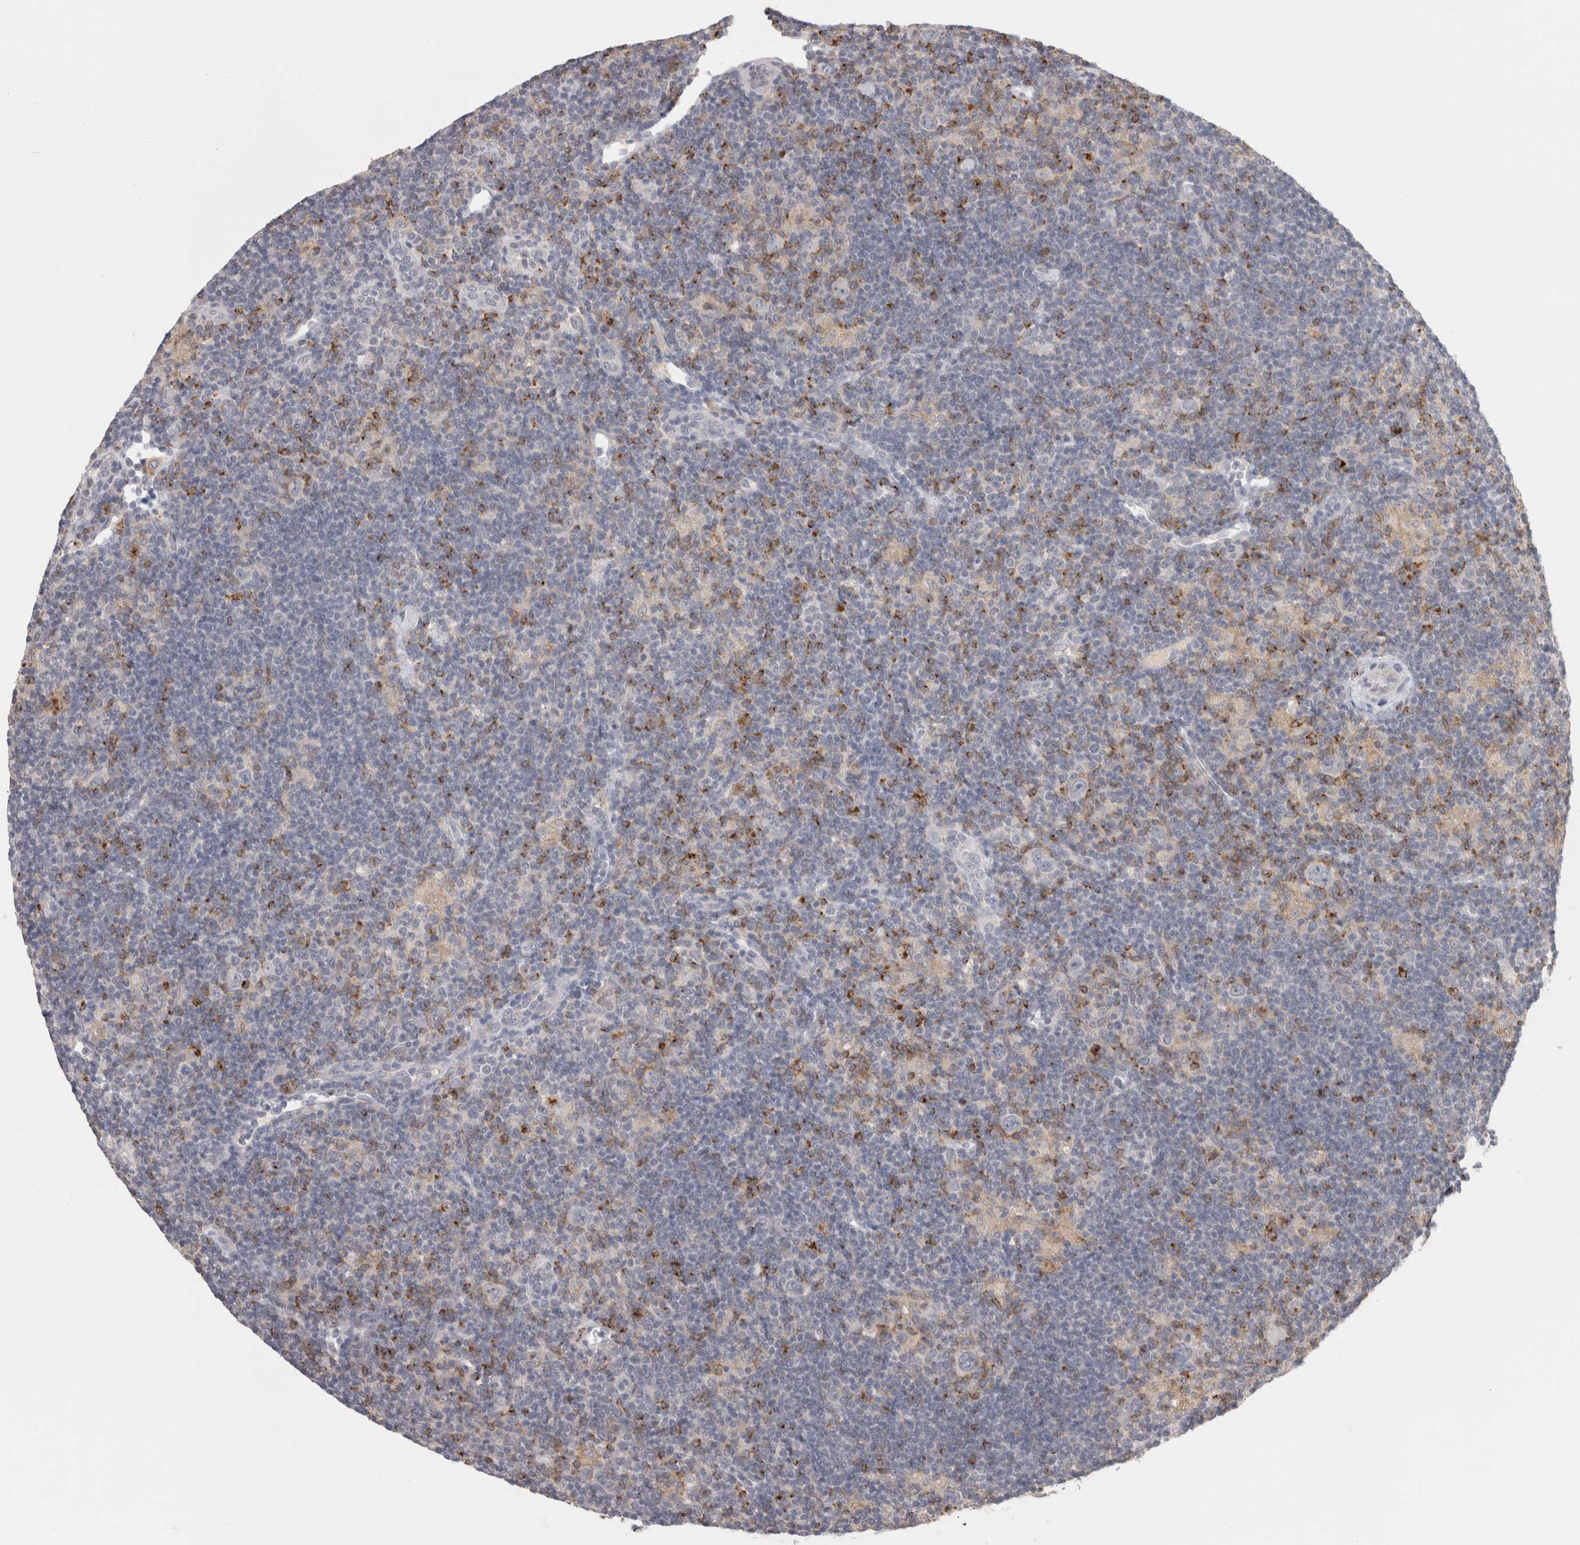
{"staining": {"intensity": "negative", "quantity": "none", "location": "none"}, "tissue": "lymphoma", "cell_type": "Tumor cells", "image_type": "cancer", "snomed": [{"axis": "morphology", "description": "Hodgkin's disease, NOS"}, {"axis": "topography", "description": "Lymph node"}], "caption": "Lymphoma was stained to show a protein in brown. There is no significant staining in tumor cells.", "gene": "HAVCR2", "patient": {"sex": "female", "age": 57}}